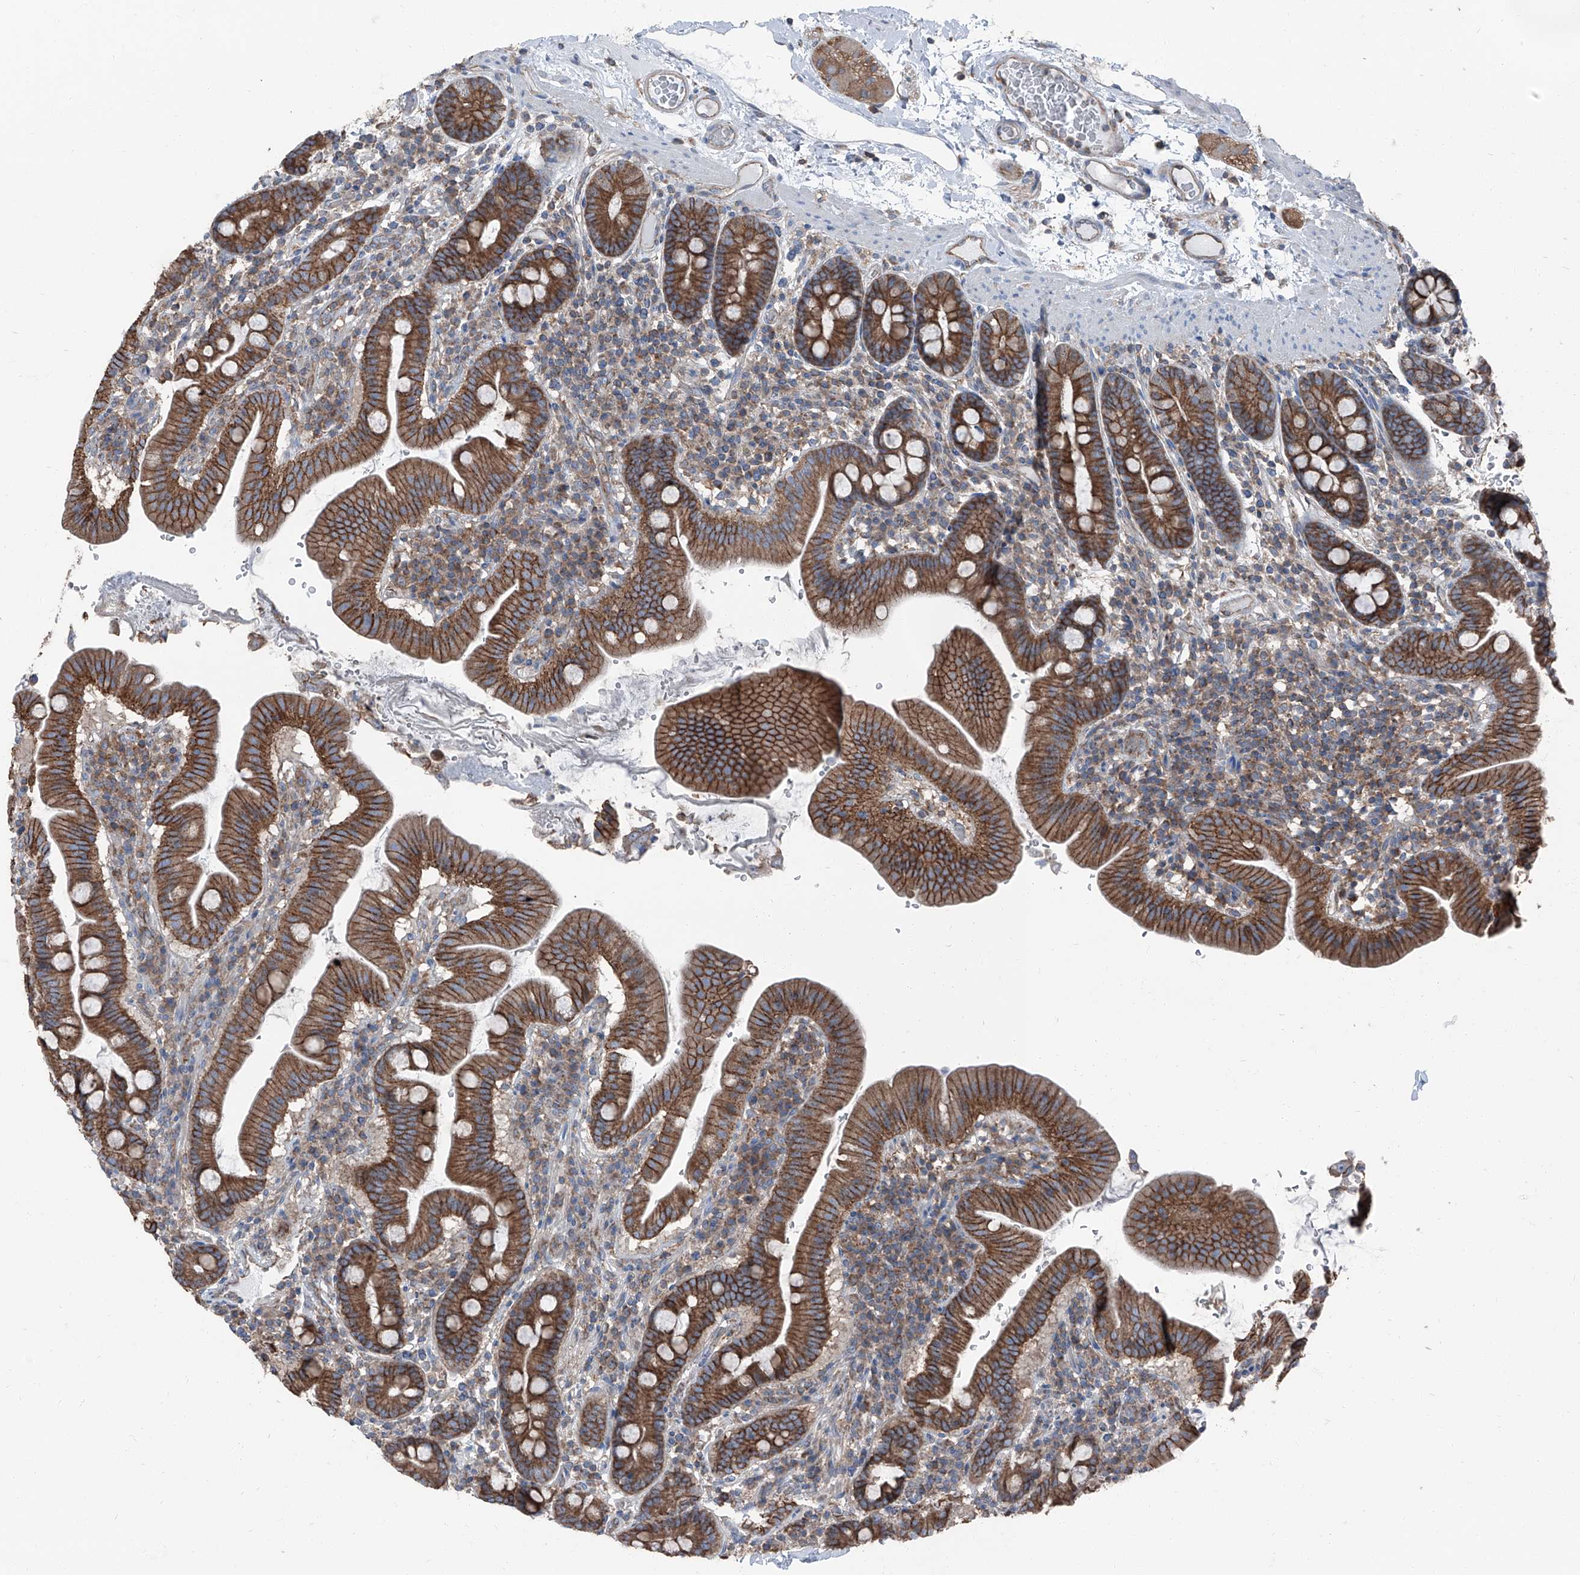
{"staining": {"intensity": "moderate", "quantity": ">75%", "location": "cytoplasmic/membranous"}, "tissue": "duodenum", "cell_type": "Glandular cells", "image_type": "normal", "snomed": [{"axis": "morphology", "description": "Normal tissue, NOS"}, {"axis": "morphology", "description": "Adenocarcinoma, NOS"}, {"axis": "topography", "description": "Pancreas"}, {"axis": "topography", "description": "Duodenum"}], "caption": "DAB (3,3'-diaminobenzidine) immunohistochemical staining of normal human duodenum displays moderate cytoplasmic/membranous protein expression in approximately >75% of glandular cells. Immunohistochemistry stains the protein of interest in brown and the nuclei are stained blue.", "gene": "GPR142", "patient": {"sex": "male", "age": 50}}